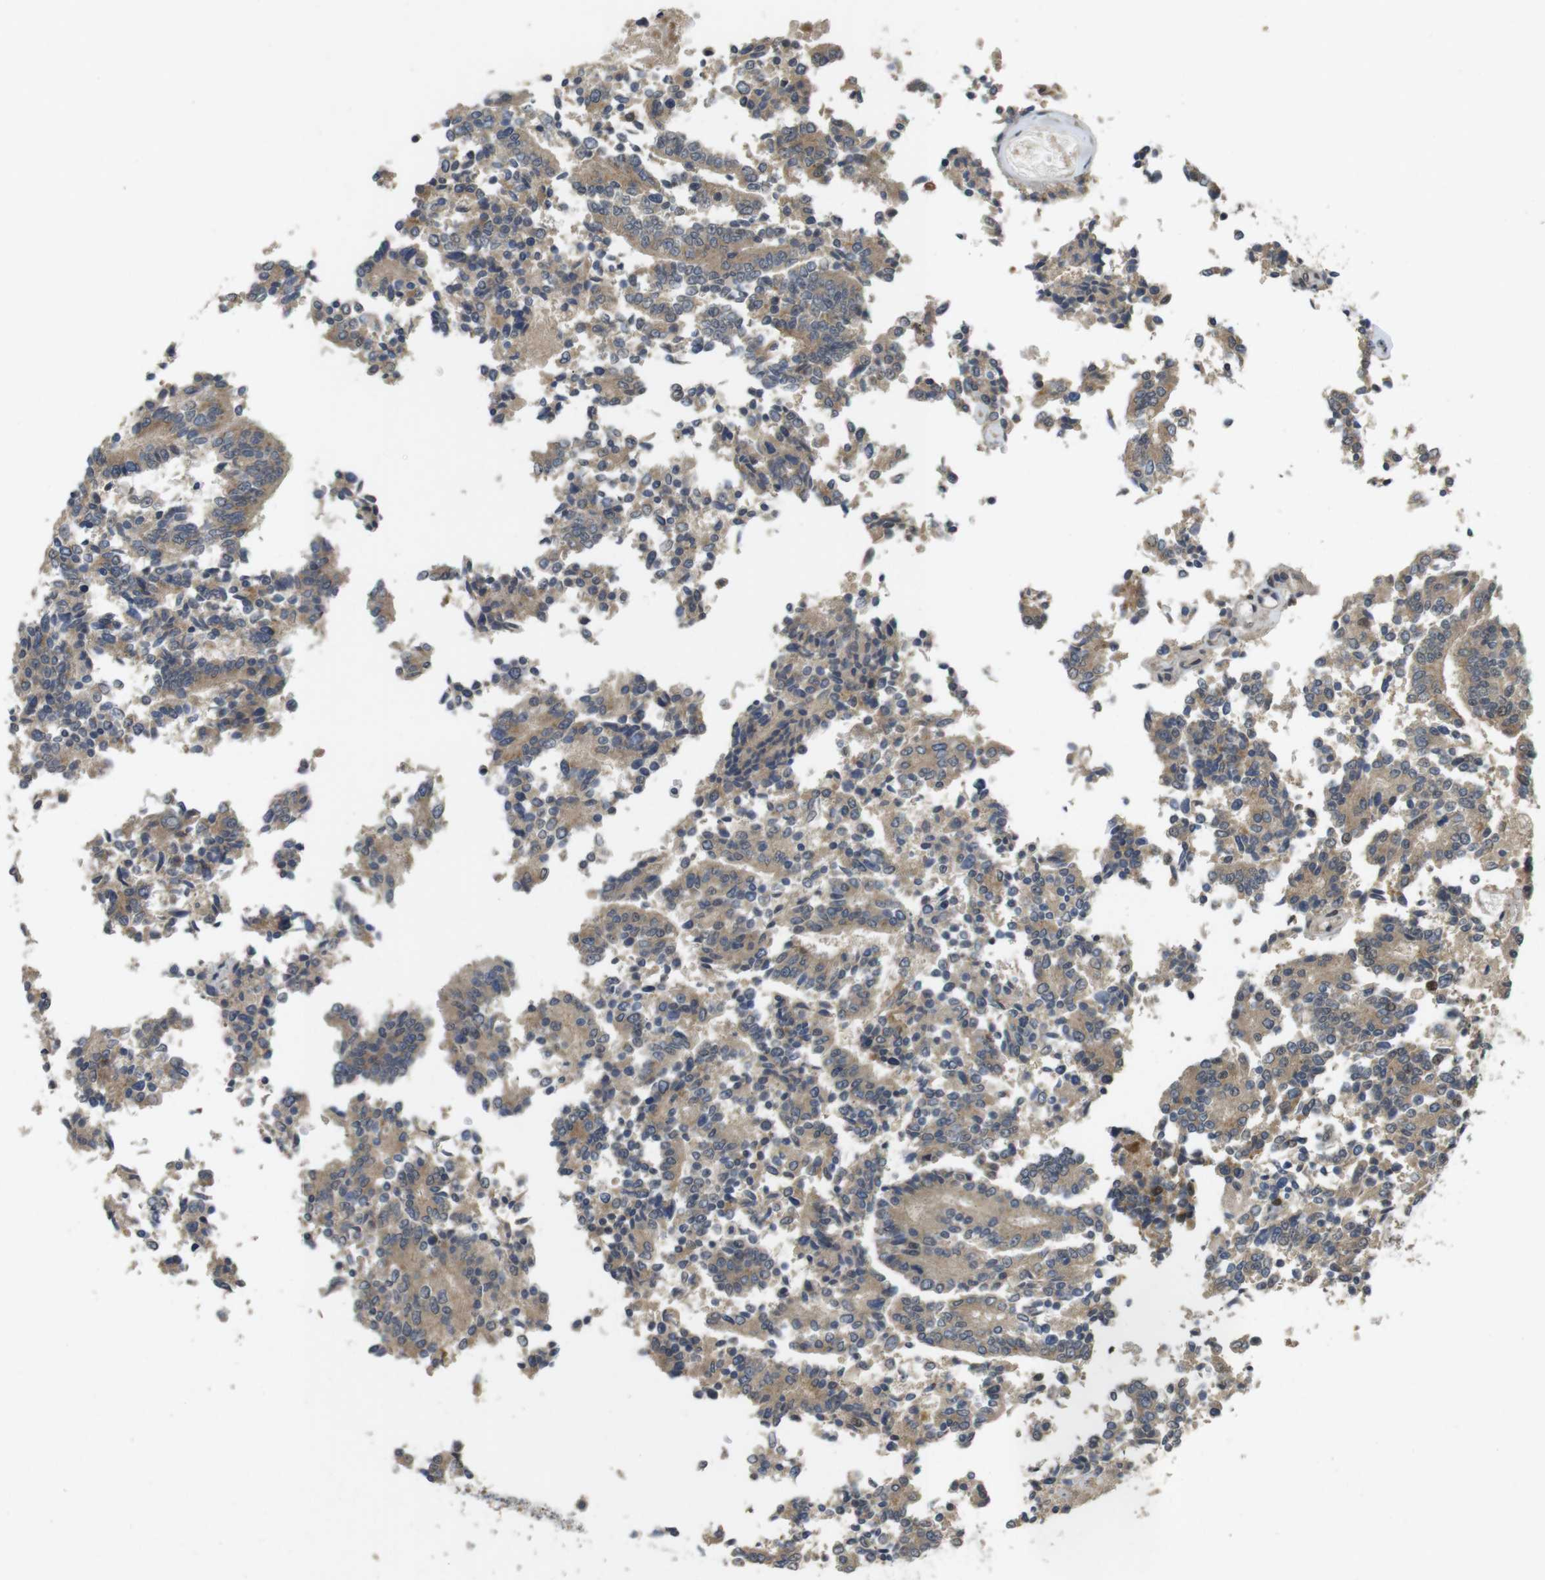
{"staining": {"intensity": "moderate", "quantity": ">75%", "location": "cytoplasmic/membranous"}, "tissue": "prostate cancer", "cell_type": "Tumor cells", "image_type": "cancer", "snomed": [{"axis": "morphology", "description": "Normal tissue, NOS"}, {"axis": "morphology", "description": "Adenocarcinoma, High grade"}, {"axis": "topography", "description": "Prostate"}, {"axis": "topography", "description": "Seminal veicle"}], "caption": "Protein staining by IHC displays moderate cytoplasmic/membranous expression in about >75% of tumor cells in prostate cancer (high-grade adenocarcinoma).", "gene": "TMX3", "patient": {"sex": "male", "age": 55}}